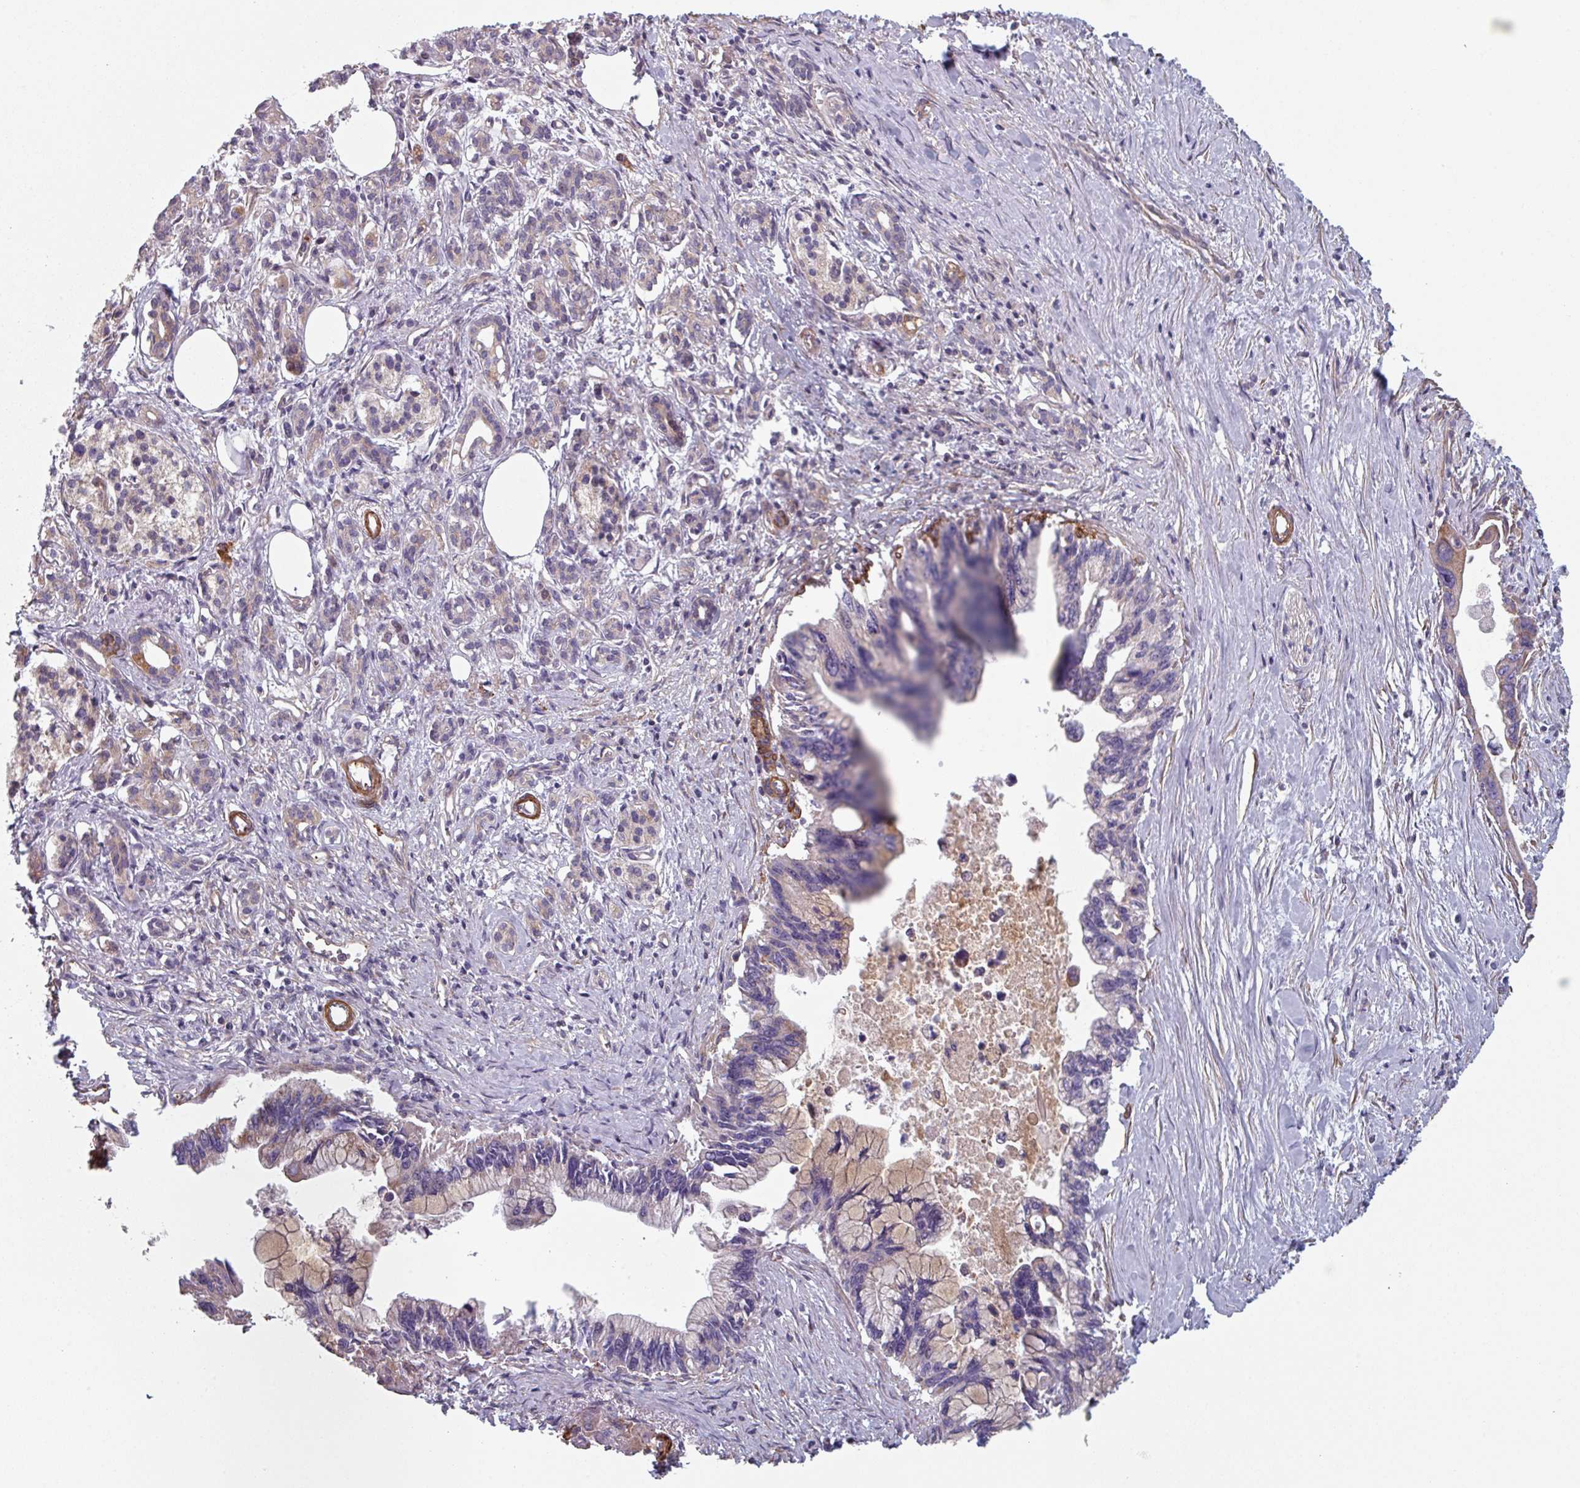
{"staining": {"intensity": "negative", "quantity": "none", "location": "none"}, "tissue": "pancreatic cancer", "cell_type": "Tumor cells", "image_type": "cancer", "snomed": [{"axis": "morphology", "description": "Adenocarcinoma, NOS"}, {"axis": "topography", "description": "Pancreas"}], "caption": "A high-resolution micrograph shows immunohistochemistry staining of adenocarcinoma (pancreatic), which displays no significant positivity in tumor cells.", "gene": "GSTA4", "patient": {"sex": "female", "age": 83}}